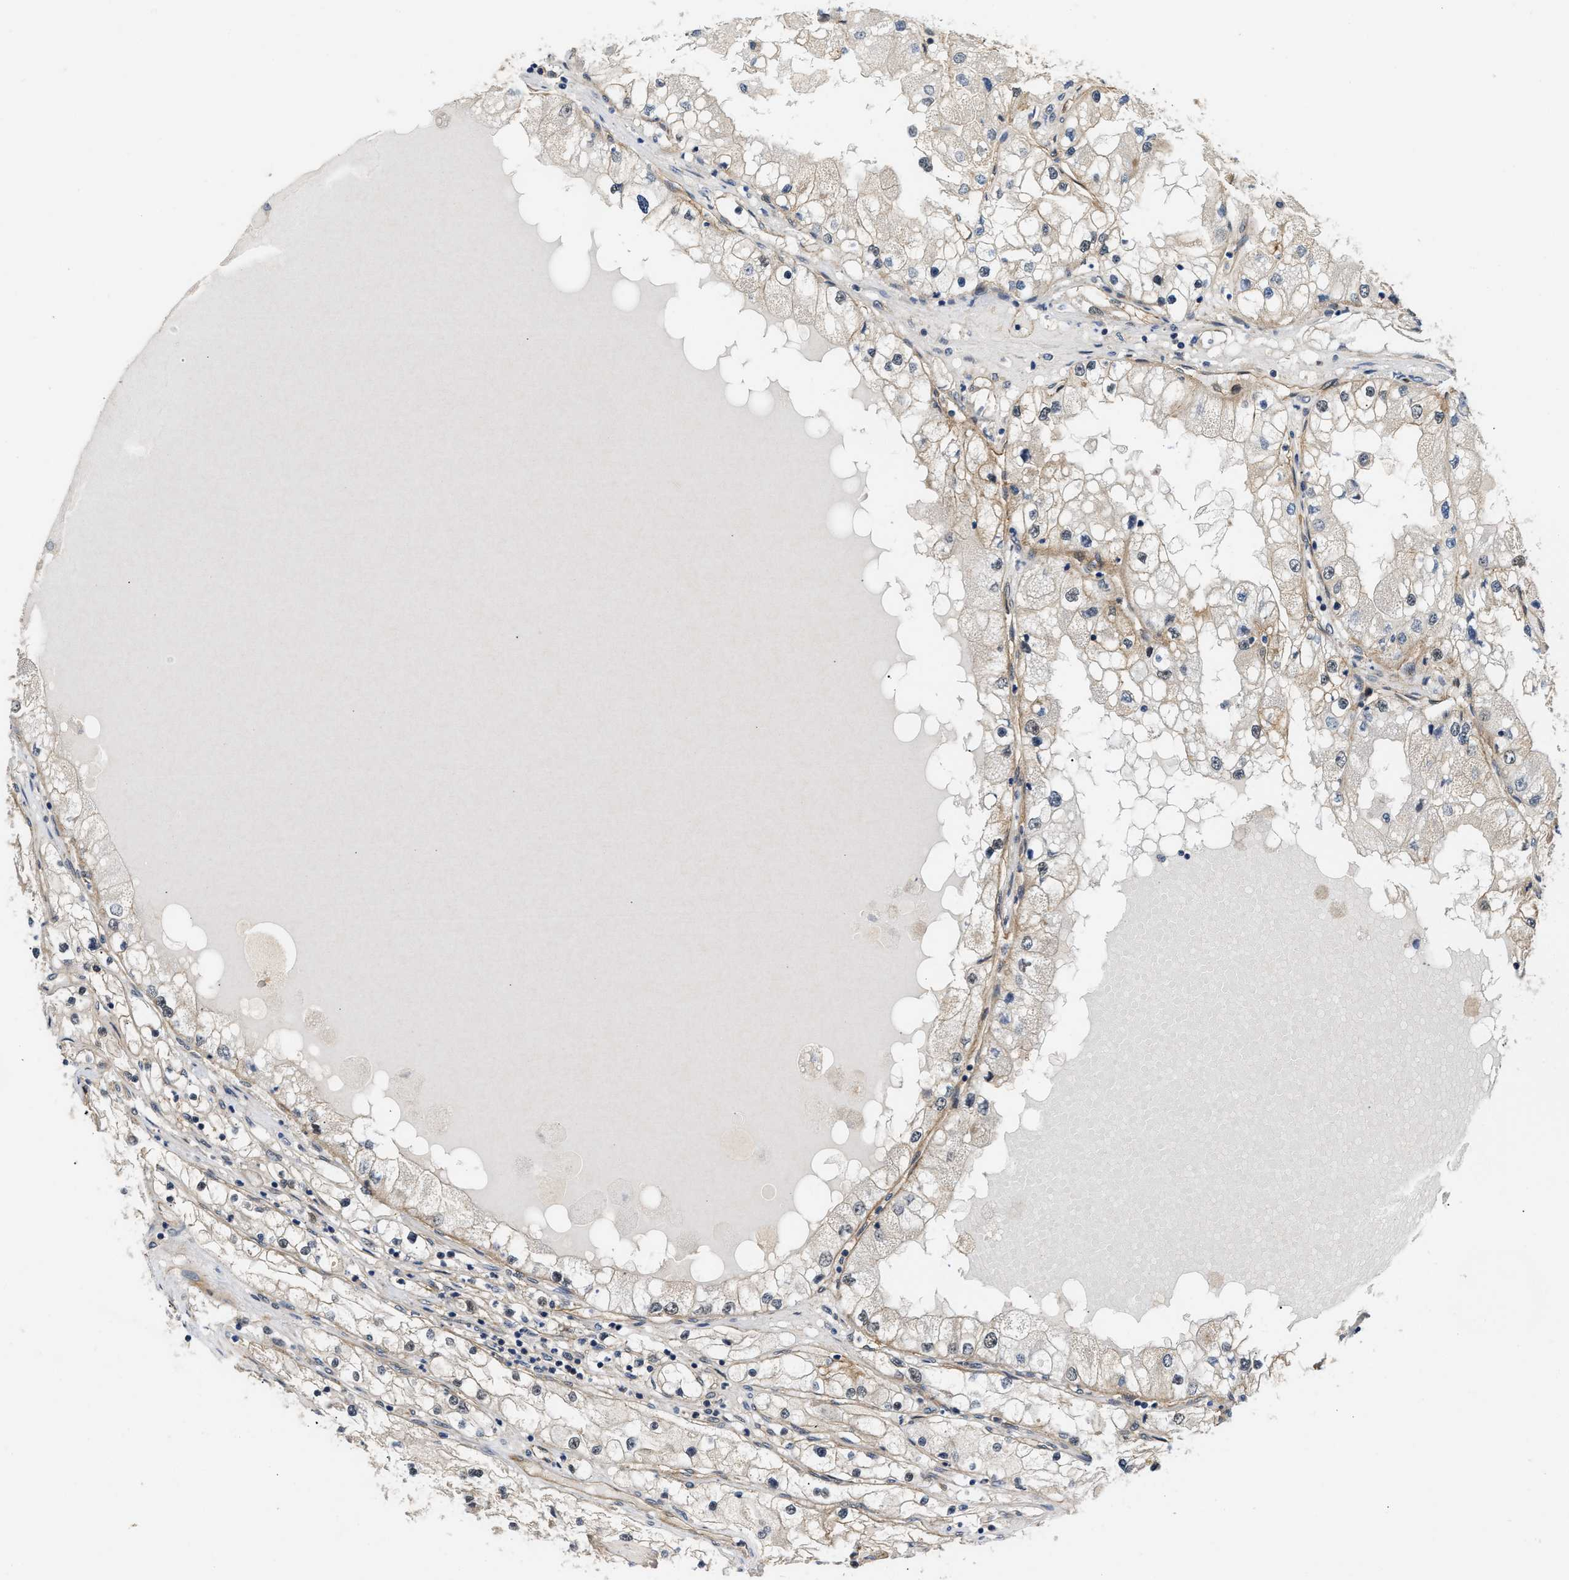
{"staining": {"intensity": "weak", "quantity": "<25%", "location": "cytoplasmic/membranous"}, "tissue": "renal cancer", "cell_type": "Tumor cells", "image_type": "cancer", "snomed": [{"axis": "morphology", "description": "Adenocarcinoma, NOS"}, {"axis": "topography", "description": "Kidney"}], "caption": "Human adenocarcinoma (renal) stained for a protein using IHC reveals no staining in tumor cells.", "gene": "COPS2", "patient": {"sex": "male", "age": 68}}